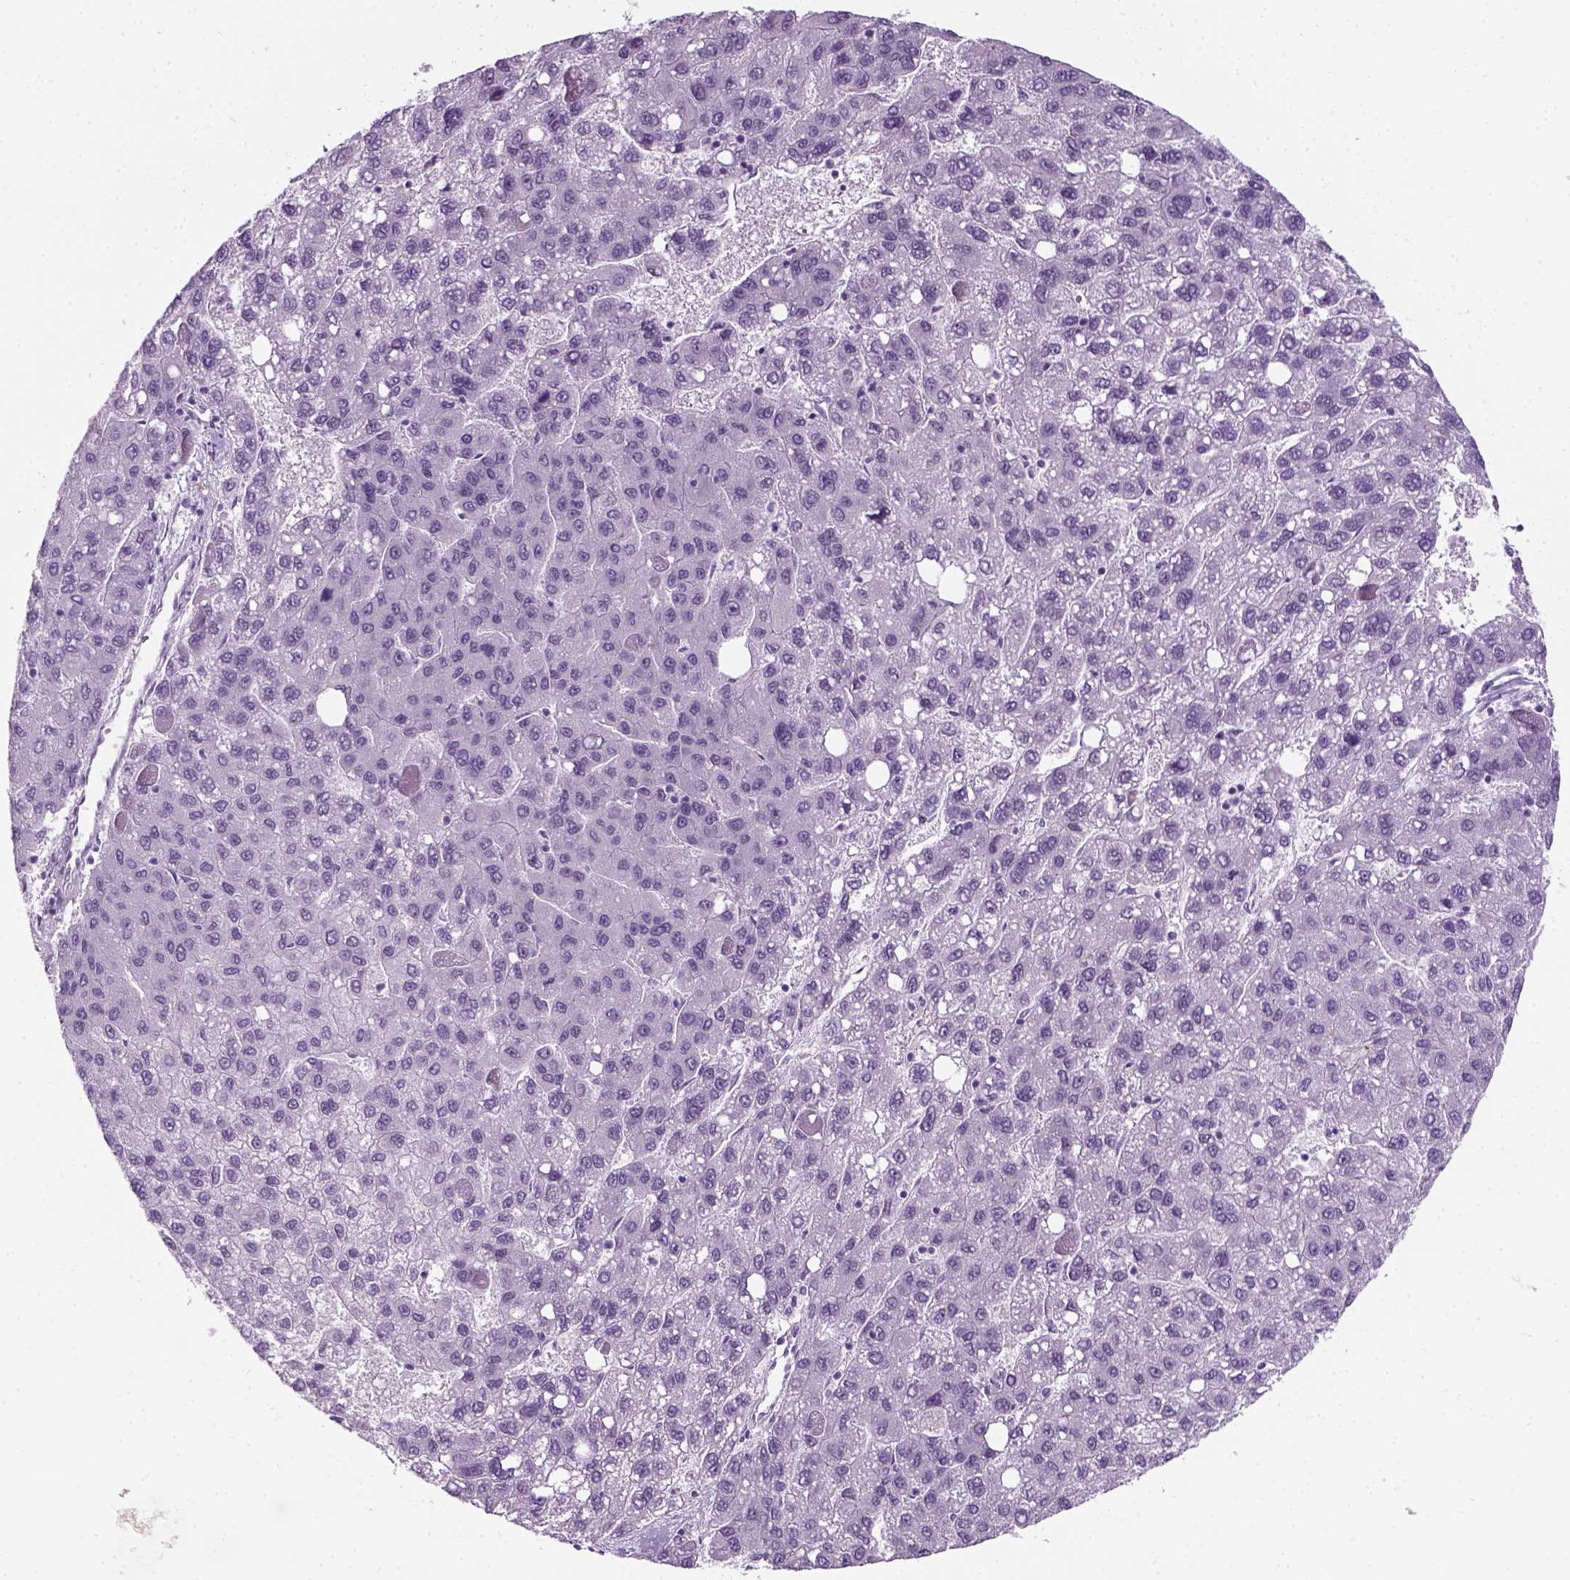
{"staining": {"intensity": "negative", "quantity": "none", "location": "none"}, "tissue": "liver cancer", "cell_type": "Tumor cells", "image_type": "cancer", "snomed": [{"axis": "morphology", "description": "Carcinoma, Hepatocellular, NOS"}, {"axis": "topography", "description": "Liver"}], "caption": "Immunohistochemical staining of liver cancer exhibits no significant positivity in tumor cells.", "gene": "ZNF865", "patient": {"sex": "female", "age": 82}}